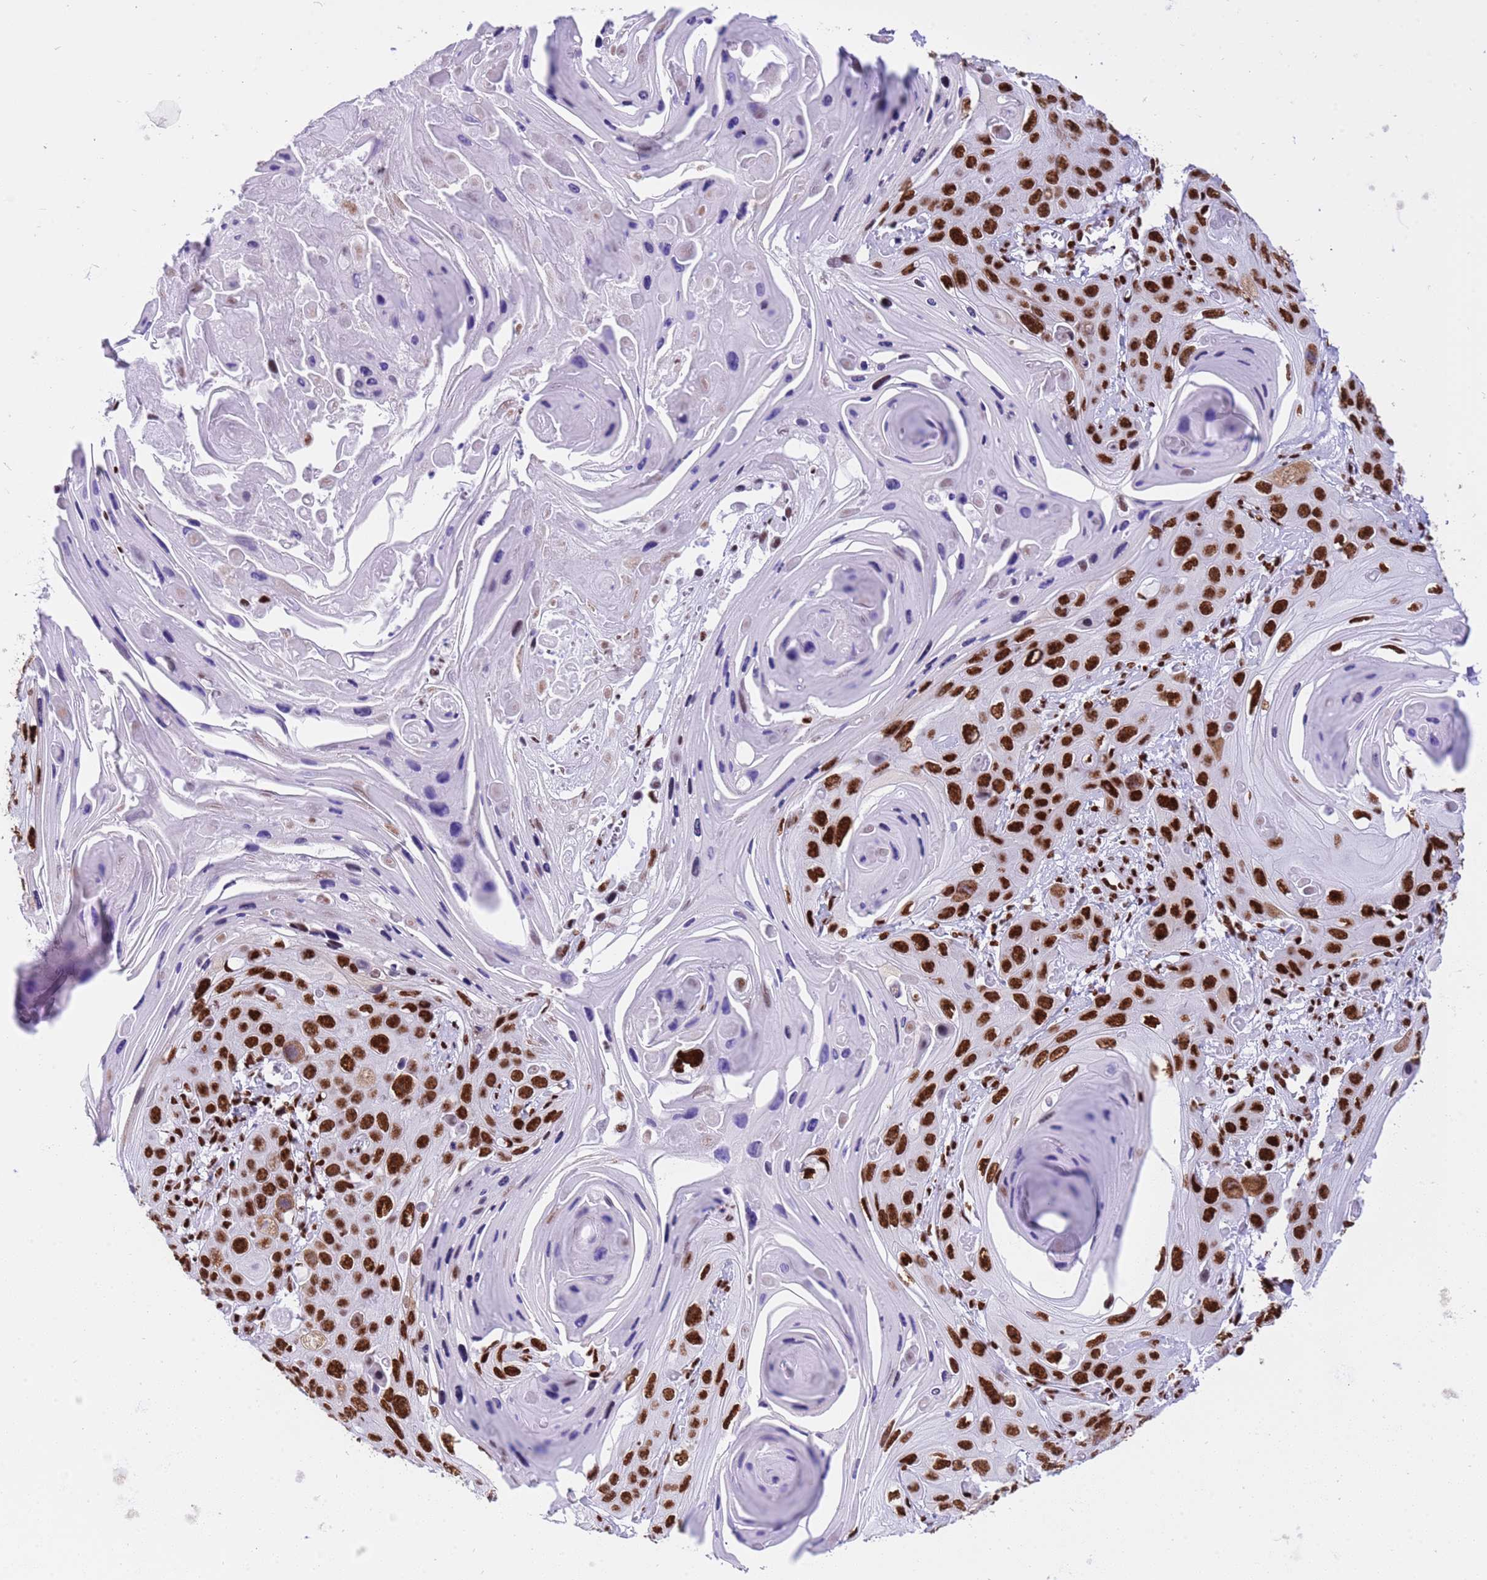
{"staining": {"intensity": "strong", "quantity": ">75%", "location": "nuclear"}, "tissue": "skin cancer", "cell_type": "Tumor cells", "image_type": "cancer", "snomed": [{"axis": "morphology", "description": "Squamous cell carcinoma, NOS"}, {"axis": "topography", "description": "Skin"}], "caption": "Strong nuclear staining for a protein is appreciated in about >75% of tumor cells of squamous cell carcinoma (skin) using IHC.", "gene": "RALY", "patient": {"sex": "male", "age": 55}}